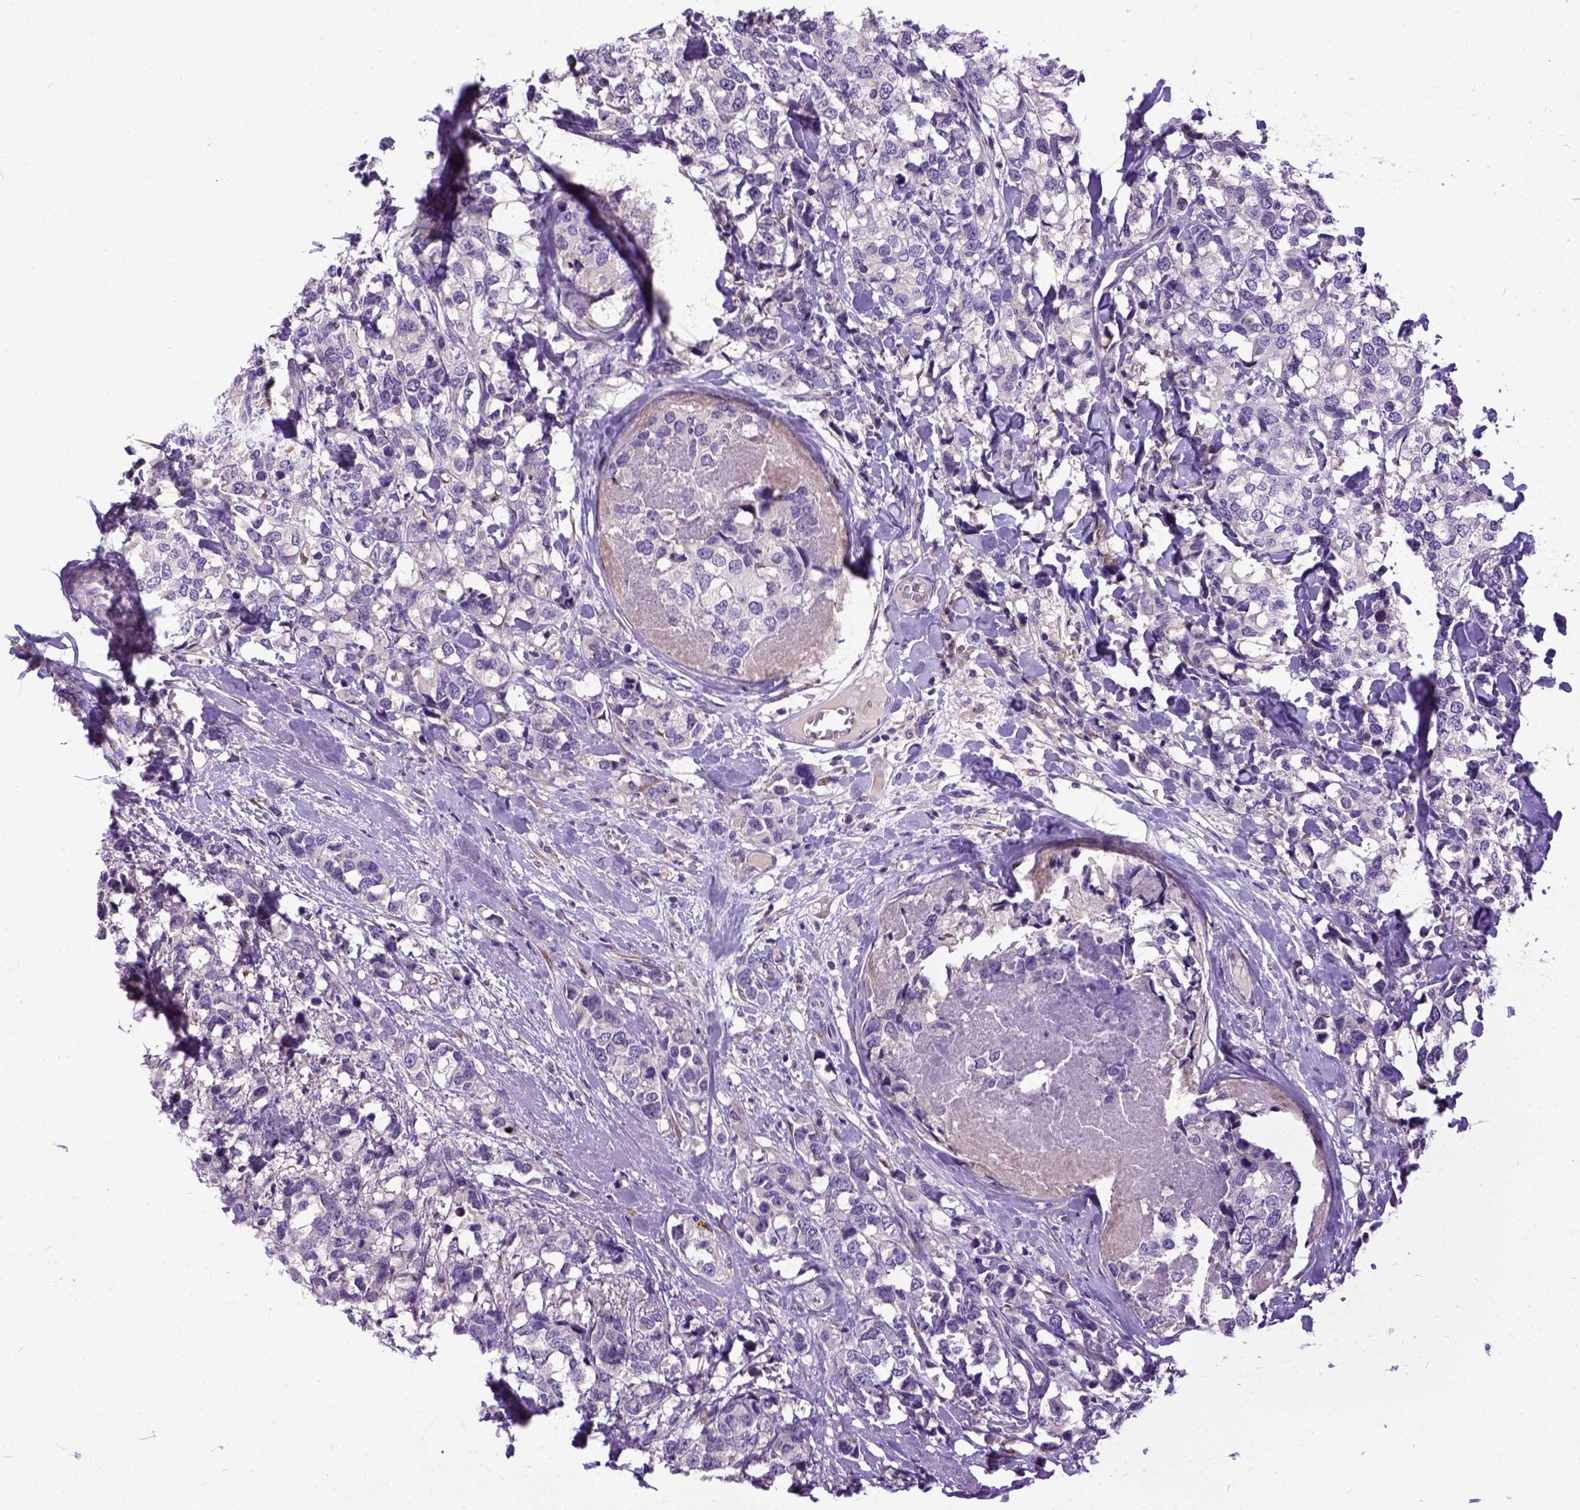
{"staining": {"intensity": "negative", "quantity": "none", "location": "none"}, "tissue": "breast cancer", "cell_type": "Tumor cells", "image_type": "cancer", "snomed": [{"axis": "morphology", "description": "Lobular carcinoma"}, {"axis": "topography", "description": "Breast"}], "caption": "Immunohistochemistry micrograph of neoplastic tissue: lobular carcinoma (breast) stained with DAB displays no significant protein positivity in tumor cells.", "gene": "NEK5", "patient": {"sex": "female", "age": 59}}